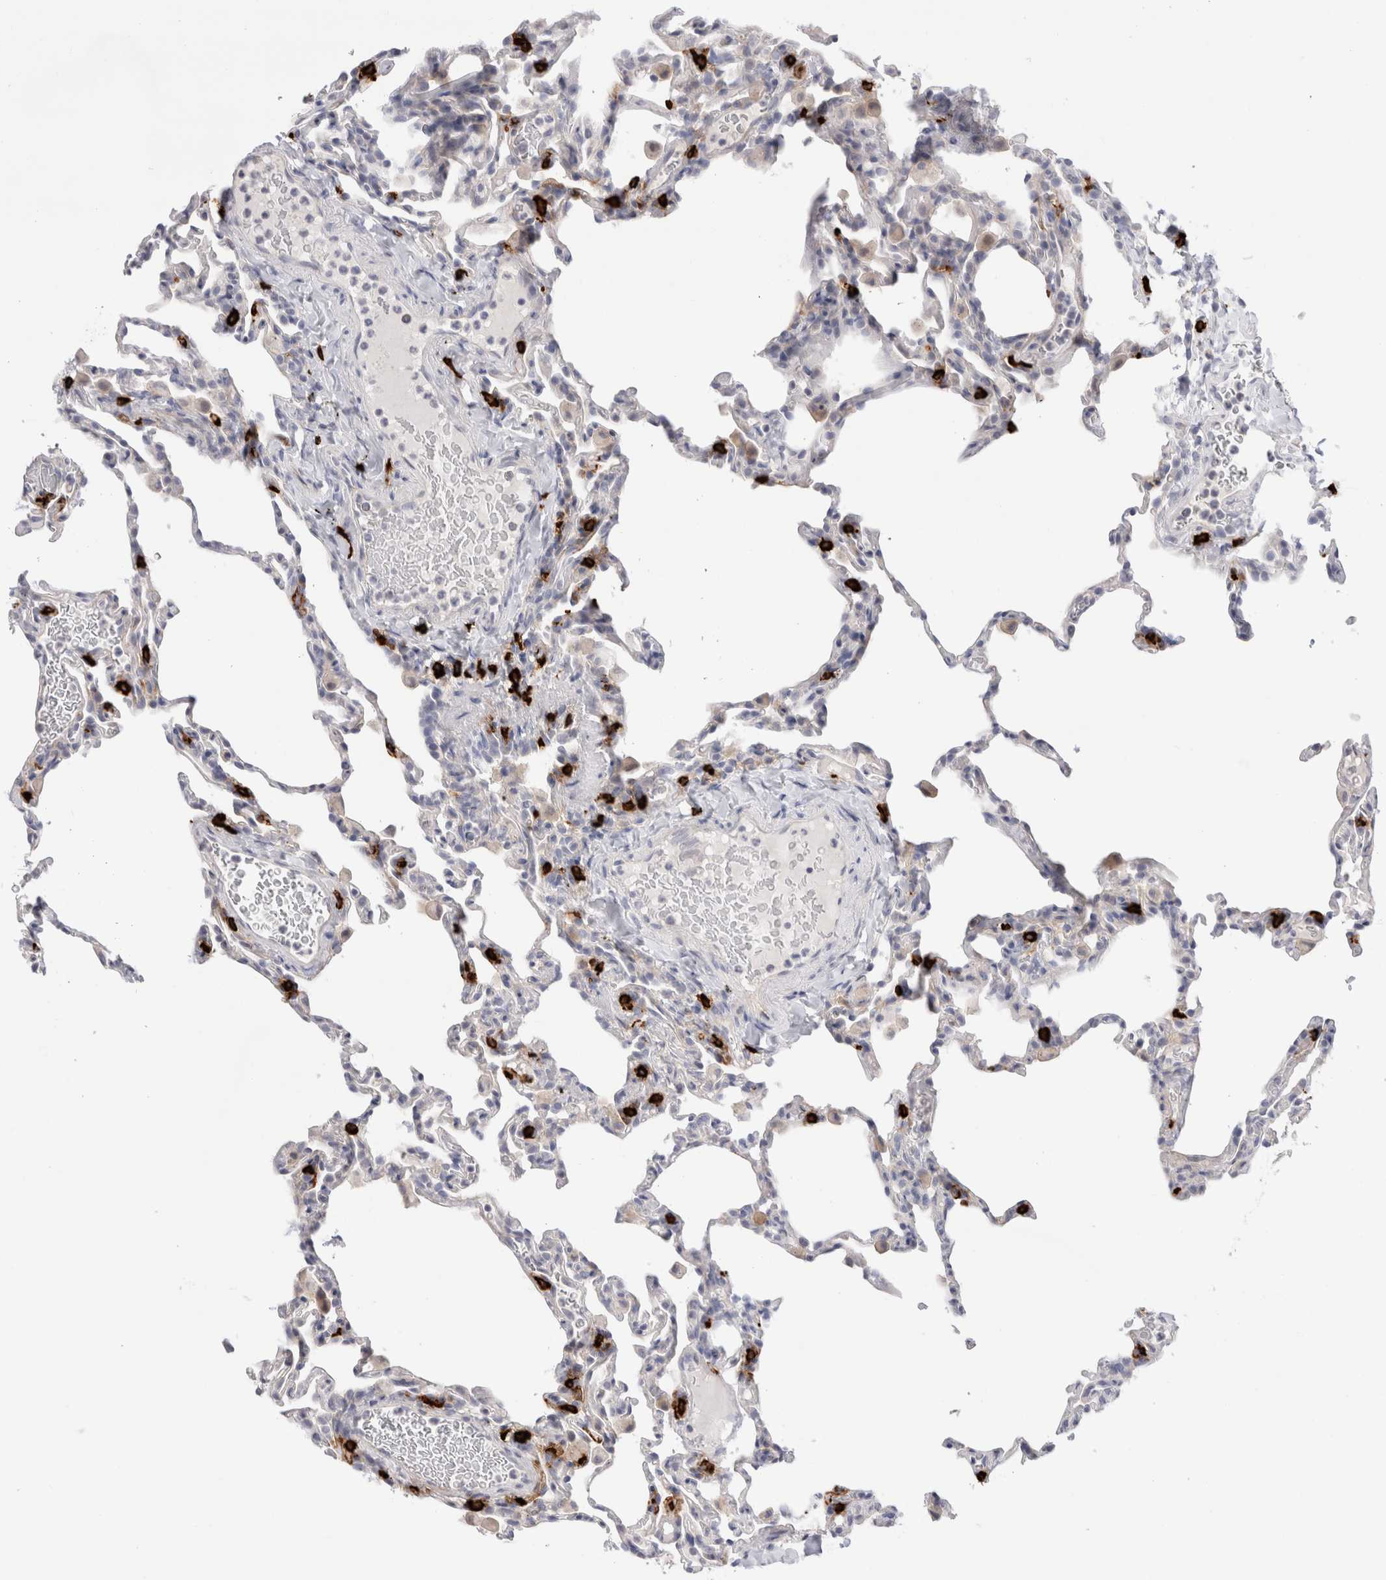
{"staining": {"intensity": "negative", "quantity": "none", "location": "none"}, "tissue": "lung", "cell_type": "Alveolar cells", "image_type": "normal", "snomed": [{"axis": "morphology", "description": "Normal tissue, NOS"}, {"axis": "topography", "description": "Lung"}], "caption": "This is an immunohistochemistry histopathology image of normal human lung. There is no positivity in alveolar cells.", "gene": "SPINK2", "patient": {"sex": "male", "age": 20}}